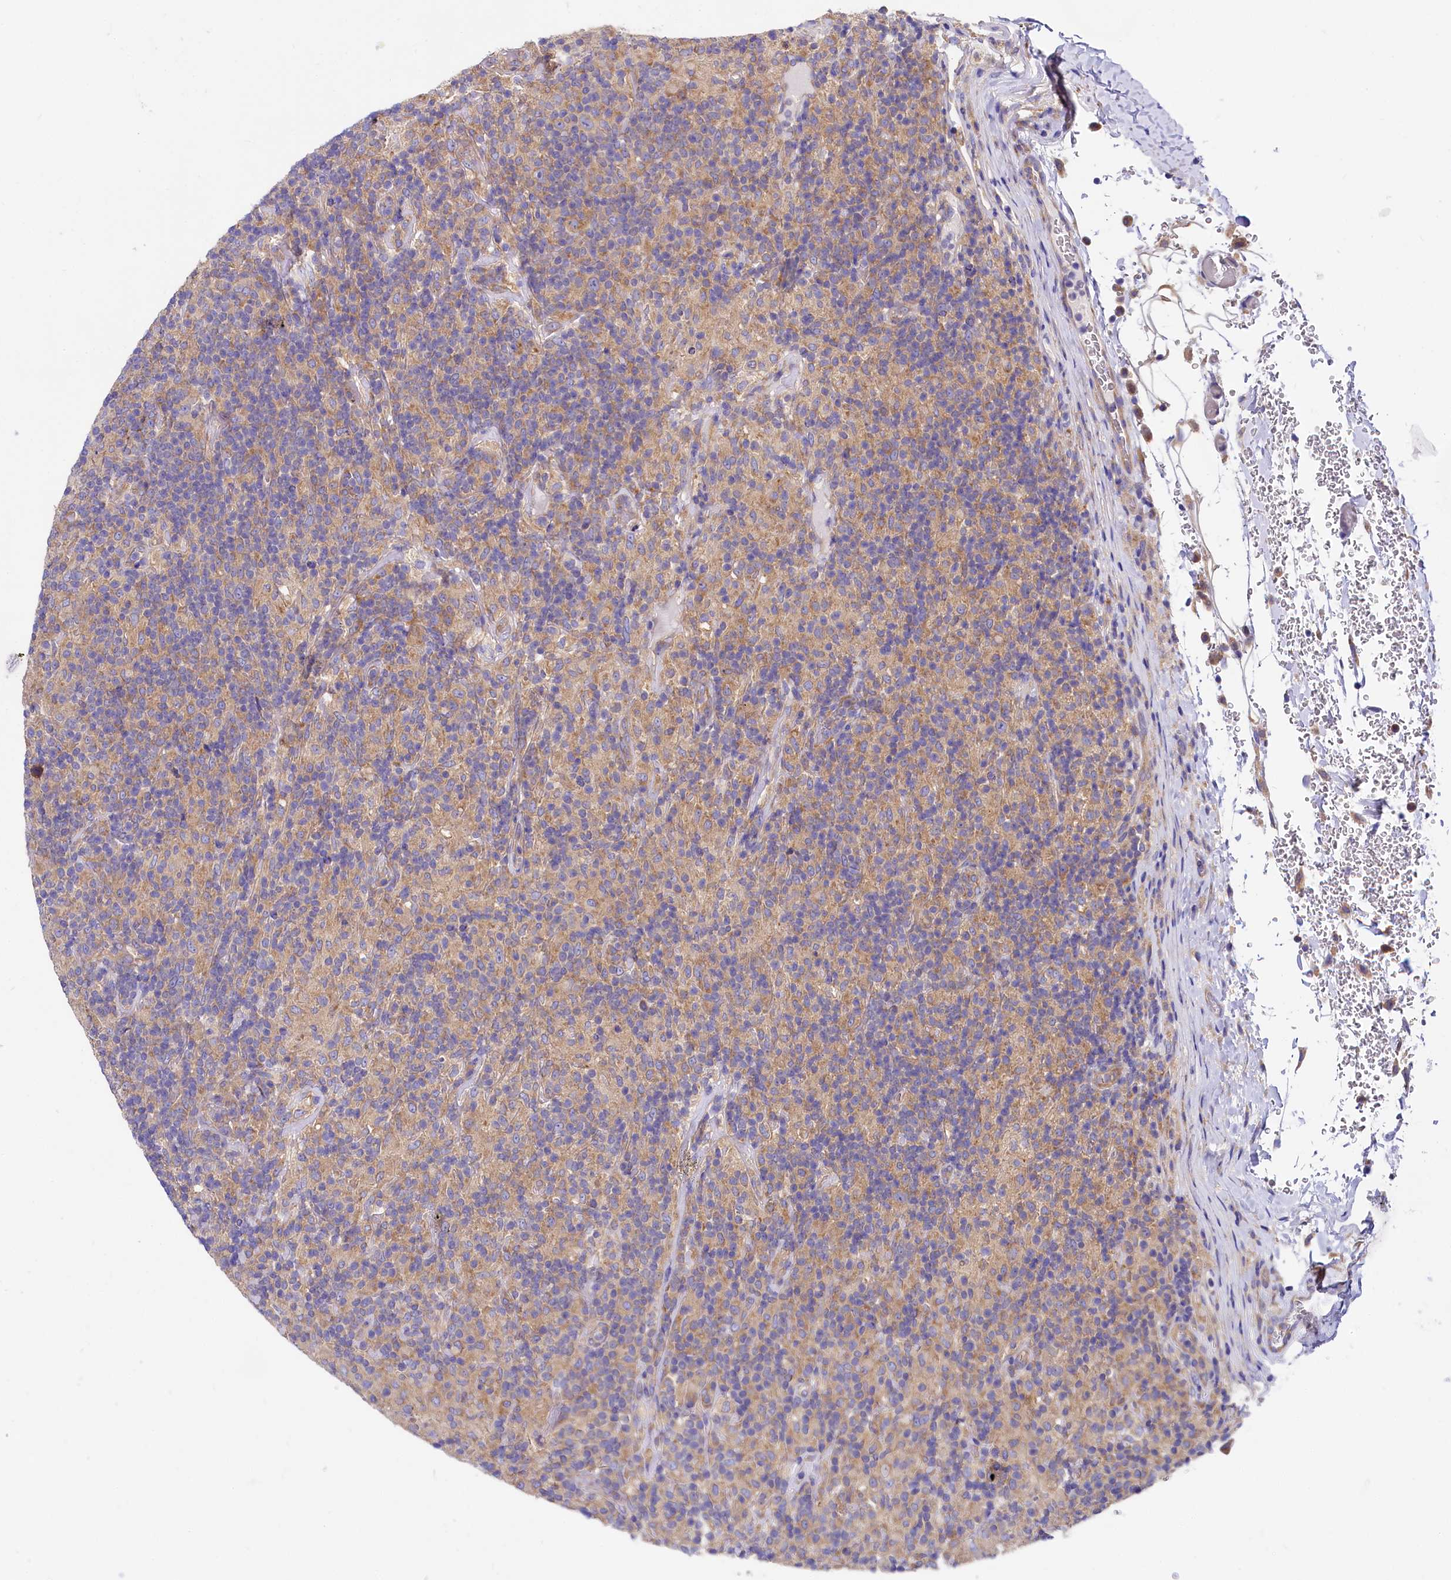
{"staining": {"intensity": "weak", "quantity": "25%-75%", "location": "cytoplasmic/membranous"}, "tissue": "lymphoma", "cell_type": "Tumor cells", "image_type": "cancer", "snomed": [{"axis": "morphology", "description": "Hodgkin's disease, NOS"}, {"axis": "topography", "description": "Lymph node"}], "caption": "The micrograph shows immunohistochemical staining of lymphoma. There is weak cytoplasmic/membranous staining is identified in about 25%-75% of tumor cells.", "gene": "QARS1", "patient": {"sex": "male", "age": 70}}